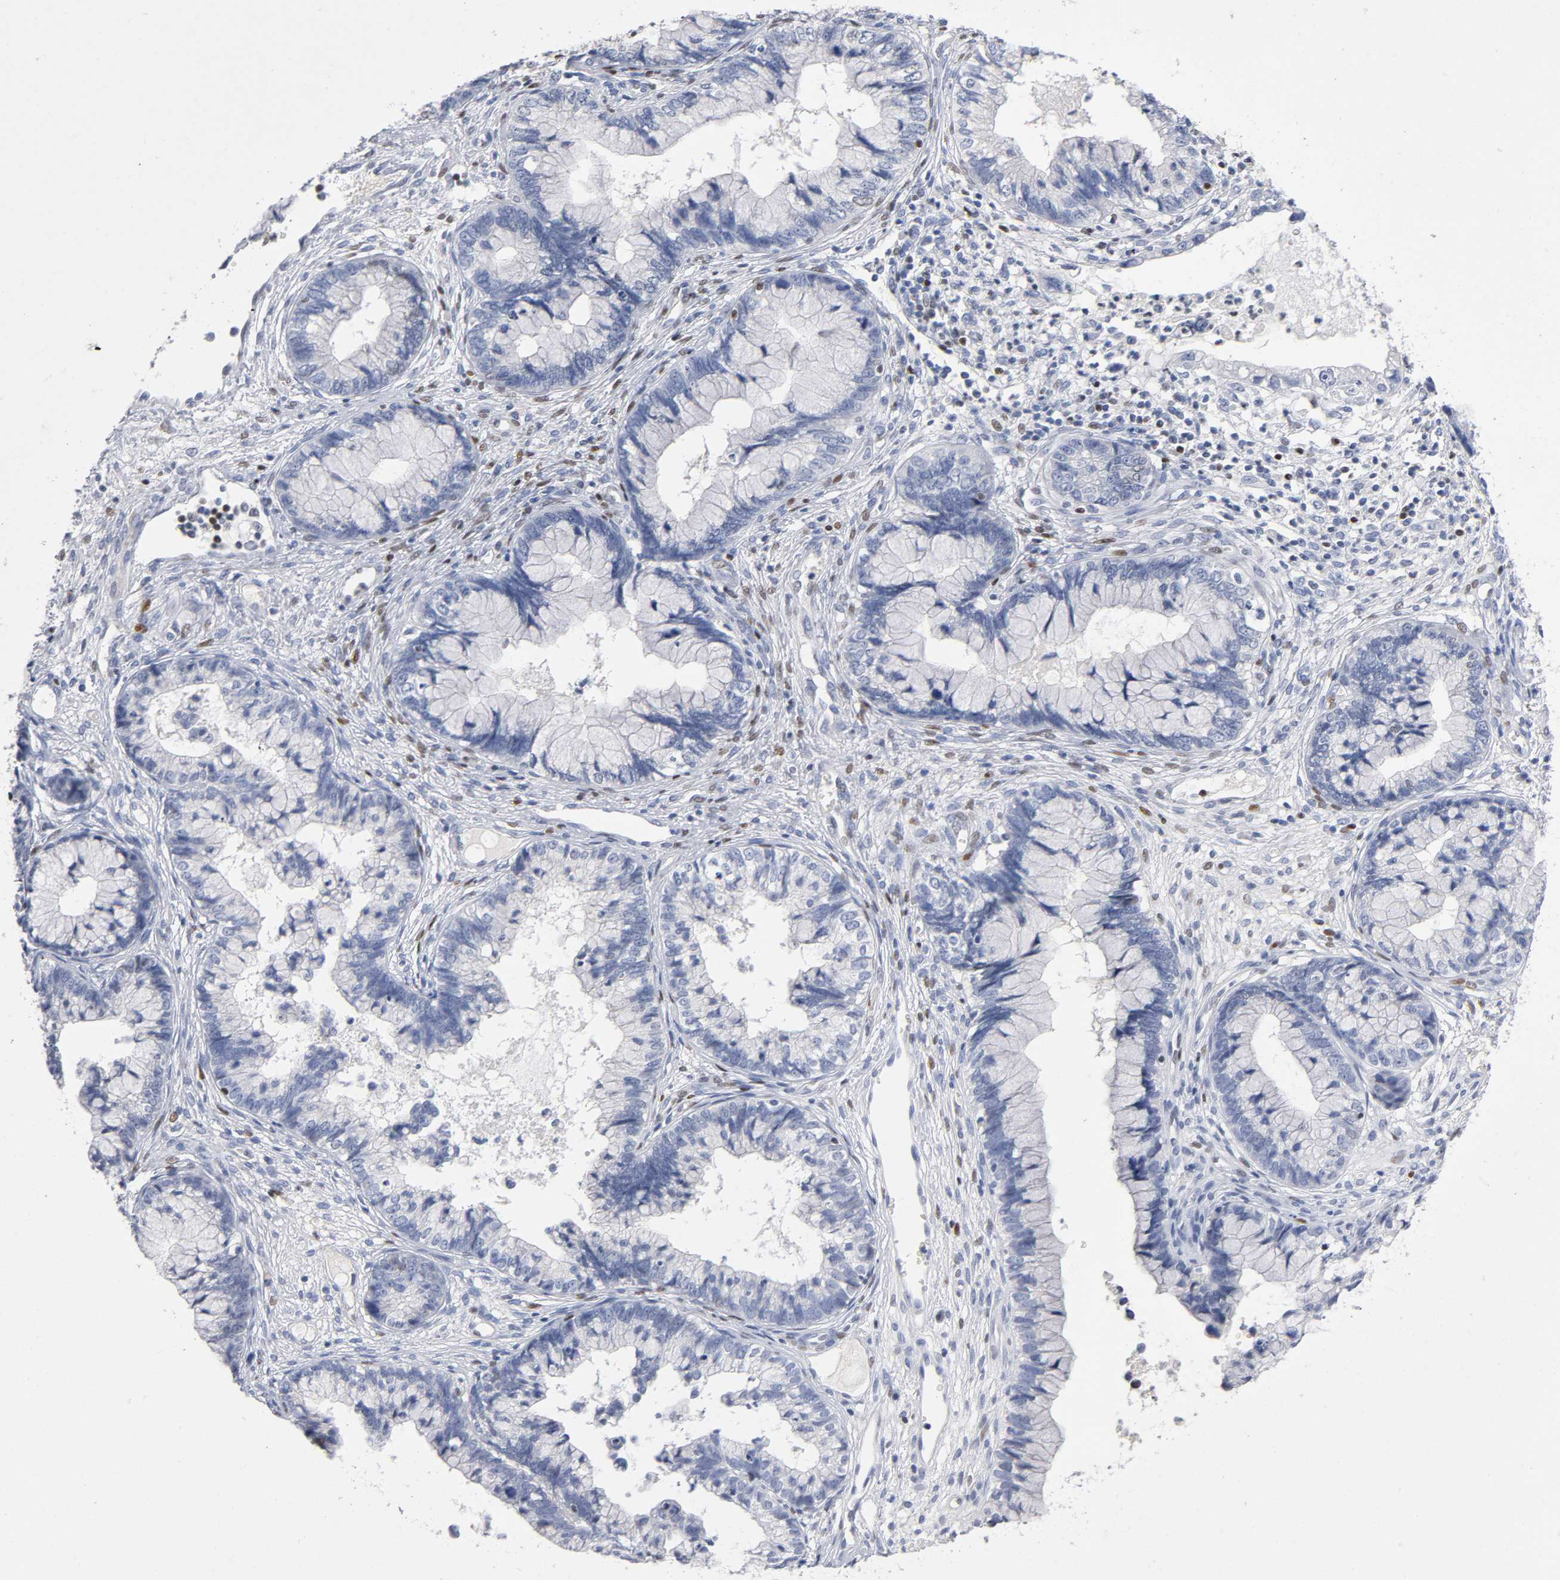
{"staining": {"intensity": "negative", "quantity": "none", "location": "none"}, "tissue": "cervical cancer", "cell_type": "Tumor cells", "image_type": "cancer", "snomed": [{"axis": "morphology", "description": "Adenocarcinoma, NOS"}, {"axis": "topography", "description": "Cervix"}], "caption": "Cervical cancer stained for a protein using immunohistochemistry (IHC) displays no positivity tumor cells.", "gene": "SP3", "patient": {"sex": "female", "age": 44}}